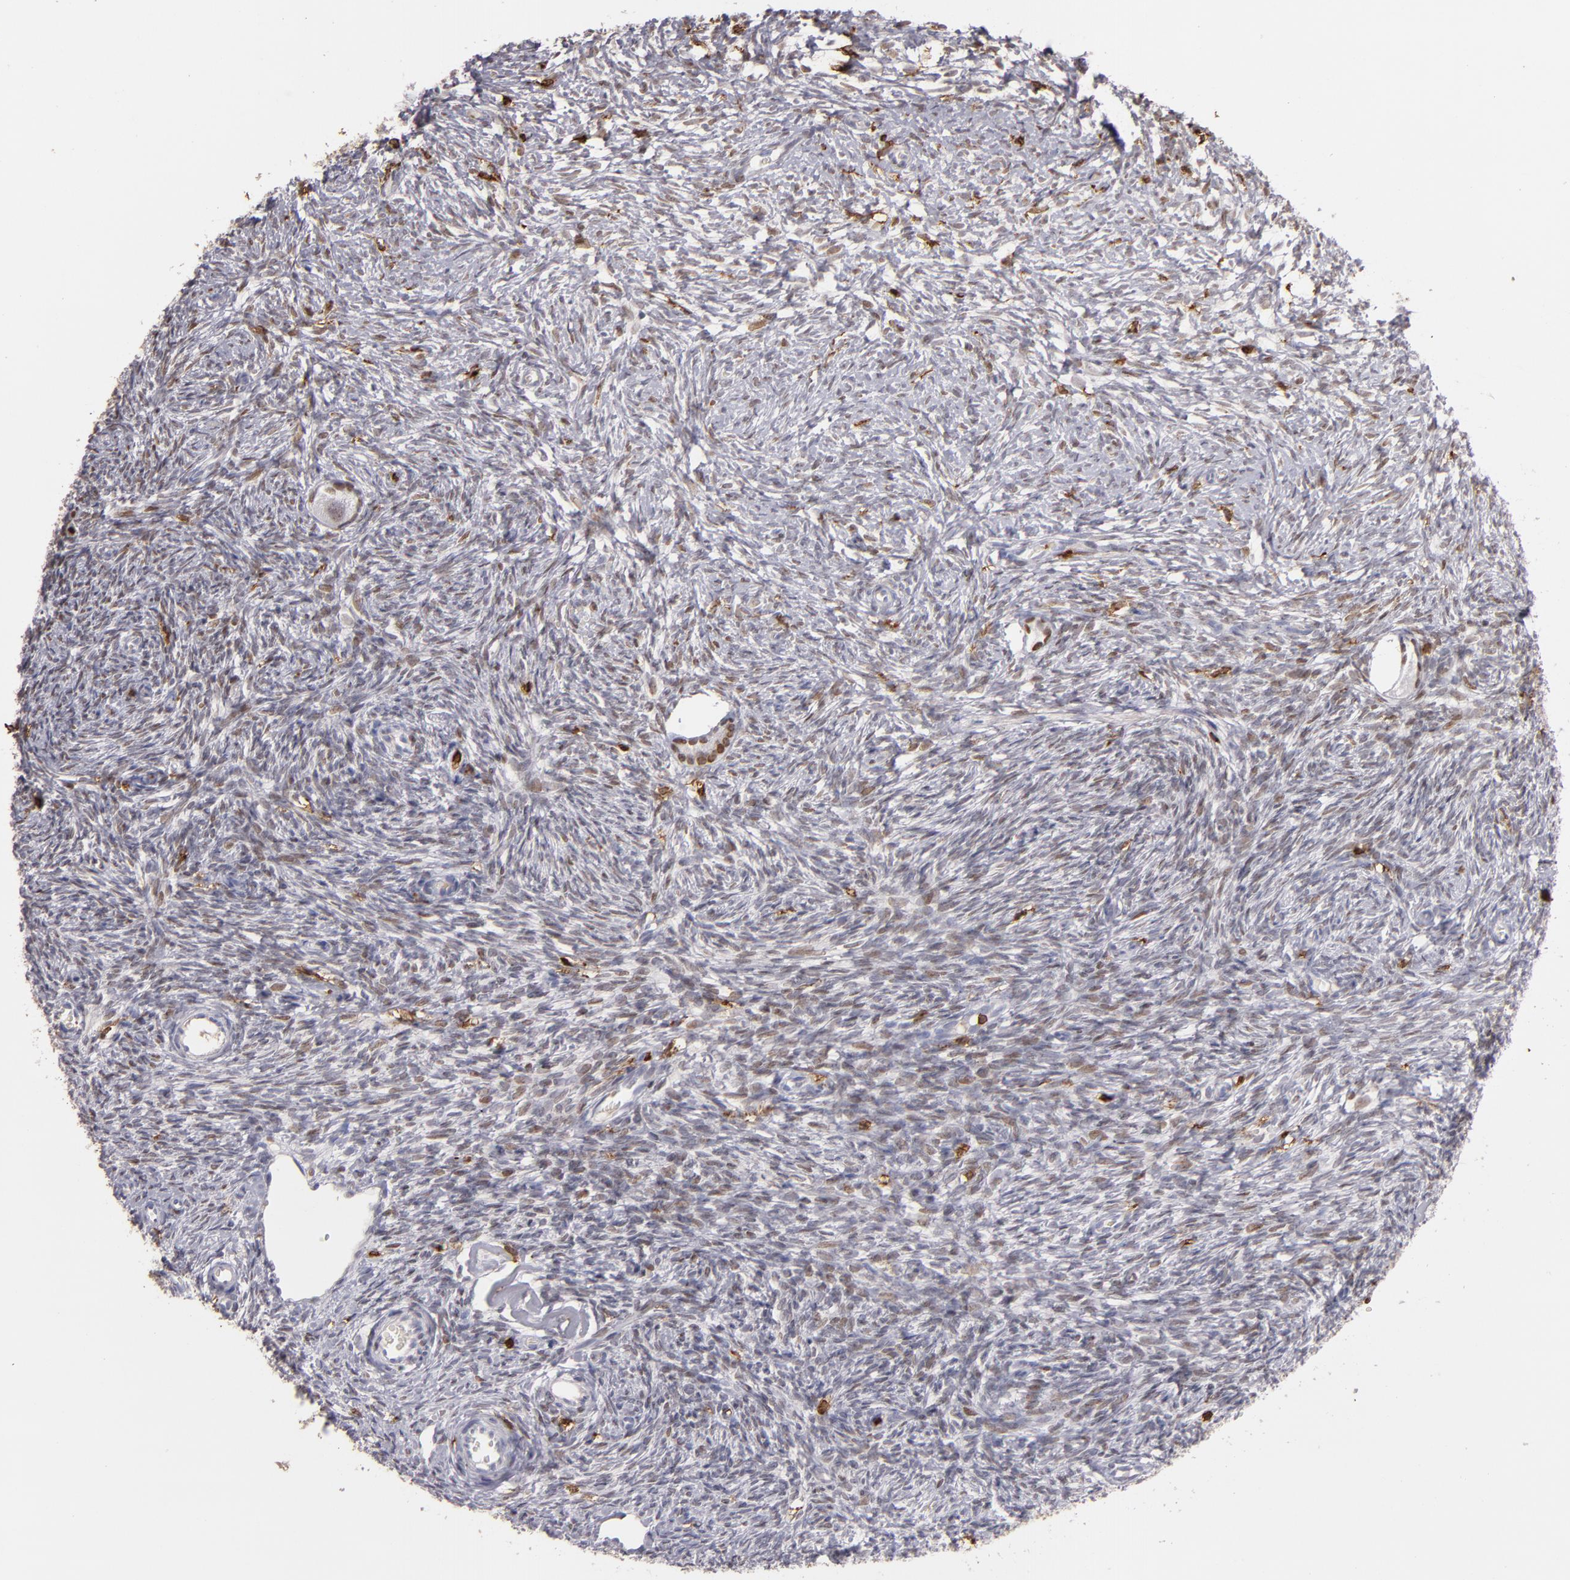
{"staining": {"intensity": "weak", "quantity": "<25%", "location": "nuclear"}, "tissue": "ovary", "cell_type": "Ovarian stroma cells", "image_type": "normal", "snomed": [{"axis": "morphology", "description": "Normal tissue, NOS"}, {"axis": "topography", "description": "Ovary"}], "caption": "Image shows no protein expression in ovarian stroma cells of normal ovary. (Stains: DAB immunohistochemistry (IHC) with hematoxylin counter stain, Microscopy: brightfield microscopy at high magnification).", "gene": "WAS", "patient": {"sex": "female", "age": 35}}